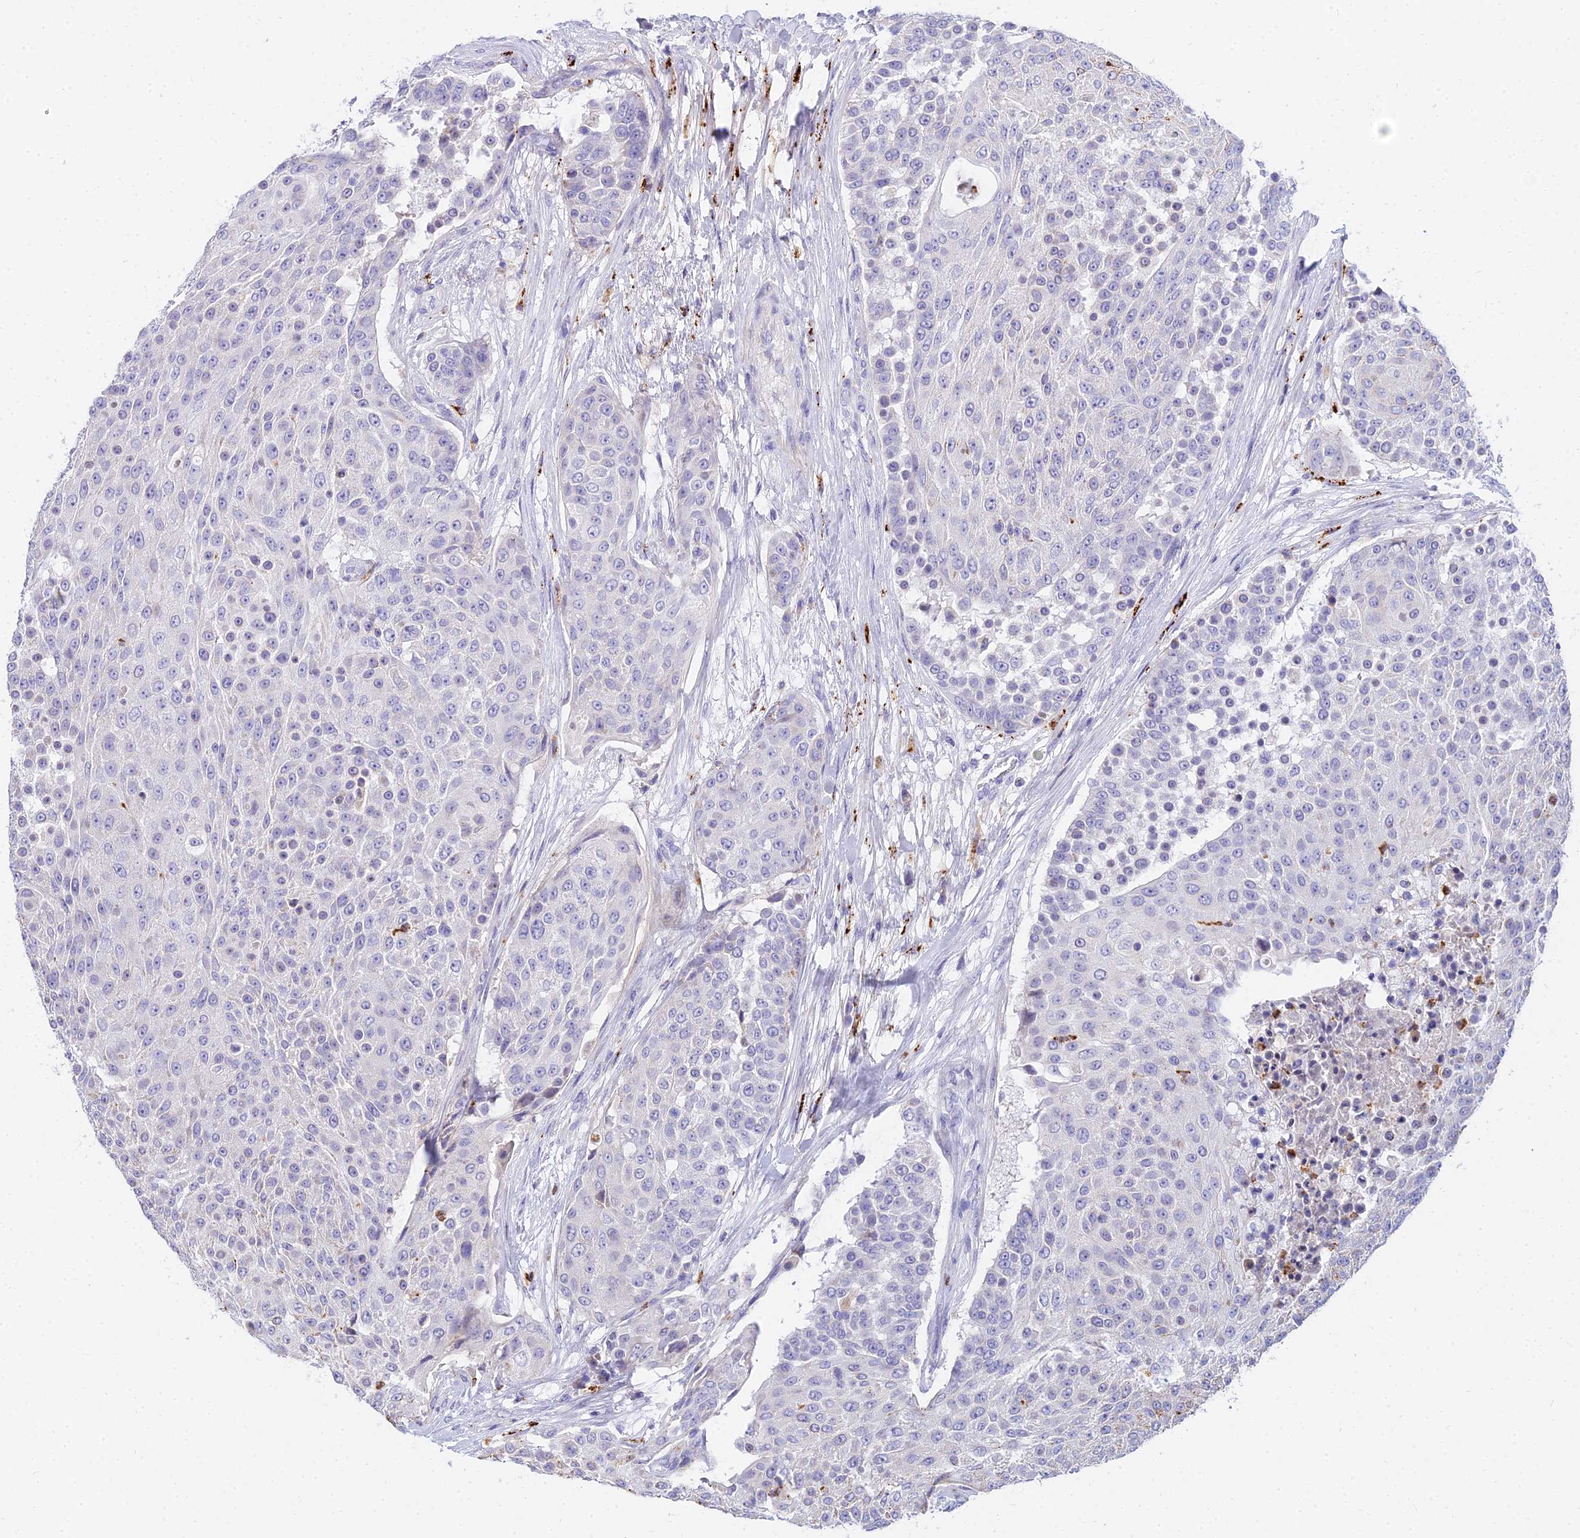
{"staining": {"intensity": "negative", "quantity": "none", "location": "none"}, "tissue": "urothelial cancer", "cell_type": "Tumor cells", "image_type": "cancer", "snomed": [{"axis": "morphology", "description": "Urothelial carcinoma, High grade"}, {"axis": "topography", "description": "Urinary bladder"}], "caption": "Immunohistochemical staining of urothelial cancer shows no significant positivity in tumor cells.", "gene": "VWC2L", "patient": {"sex": "female", "age": 63}}